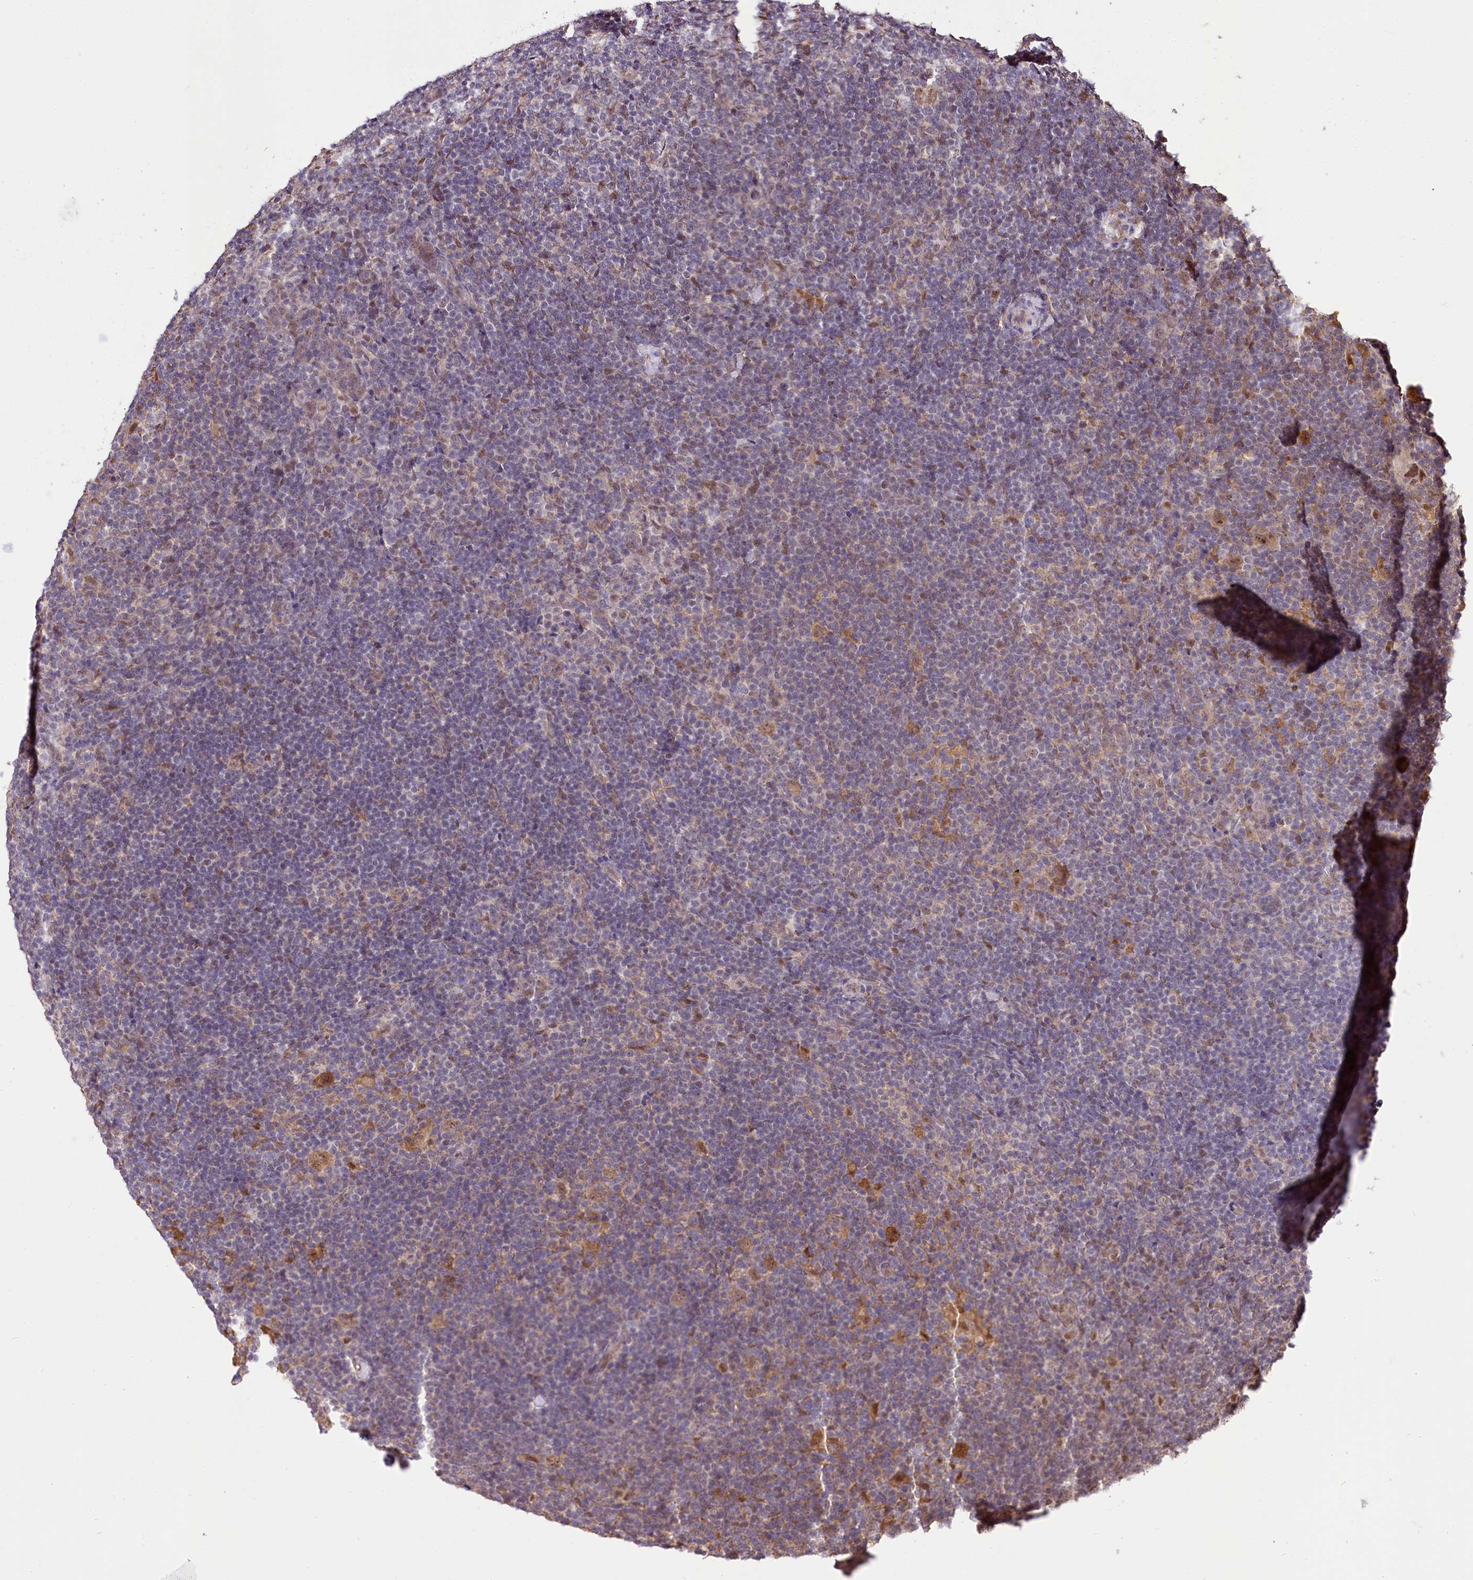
{"staining": {"intensity": "moderate", "quantity": ">75%", "location": "cytoplasmic/membranous,nuclear"}, "tissue": "lymphoma", "cell_type": "Tumor cells", "image_type": "cancer", "snomed": [{"axis": "morphology", "description": "Hodgkin's disease, NOS"}, {"axis": "topography", "description": "Lymph node"}], "caption": "Lymphoma was stained to show a protein in brown. There is medium levels of moderate cytoplasmic/membranous and nuclear expression in about >75% of tumor cells.", "gene": "GNL3L", "patient": {"sex": "female", "age": 57}}